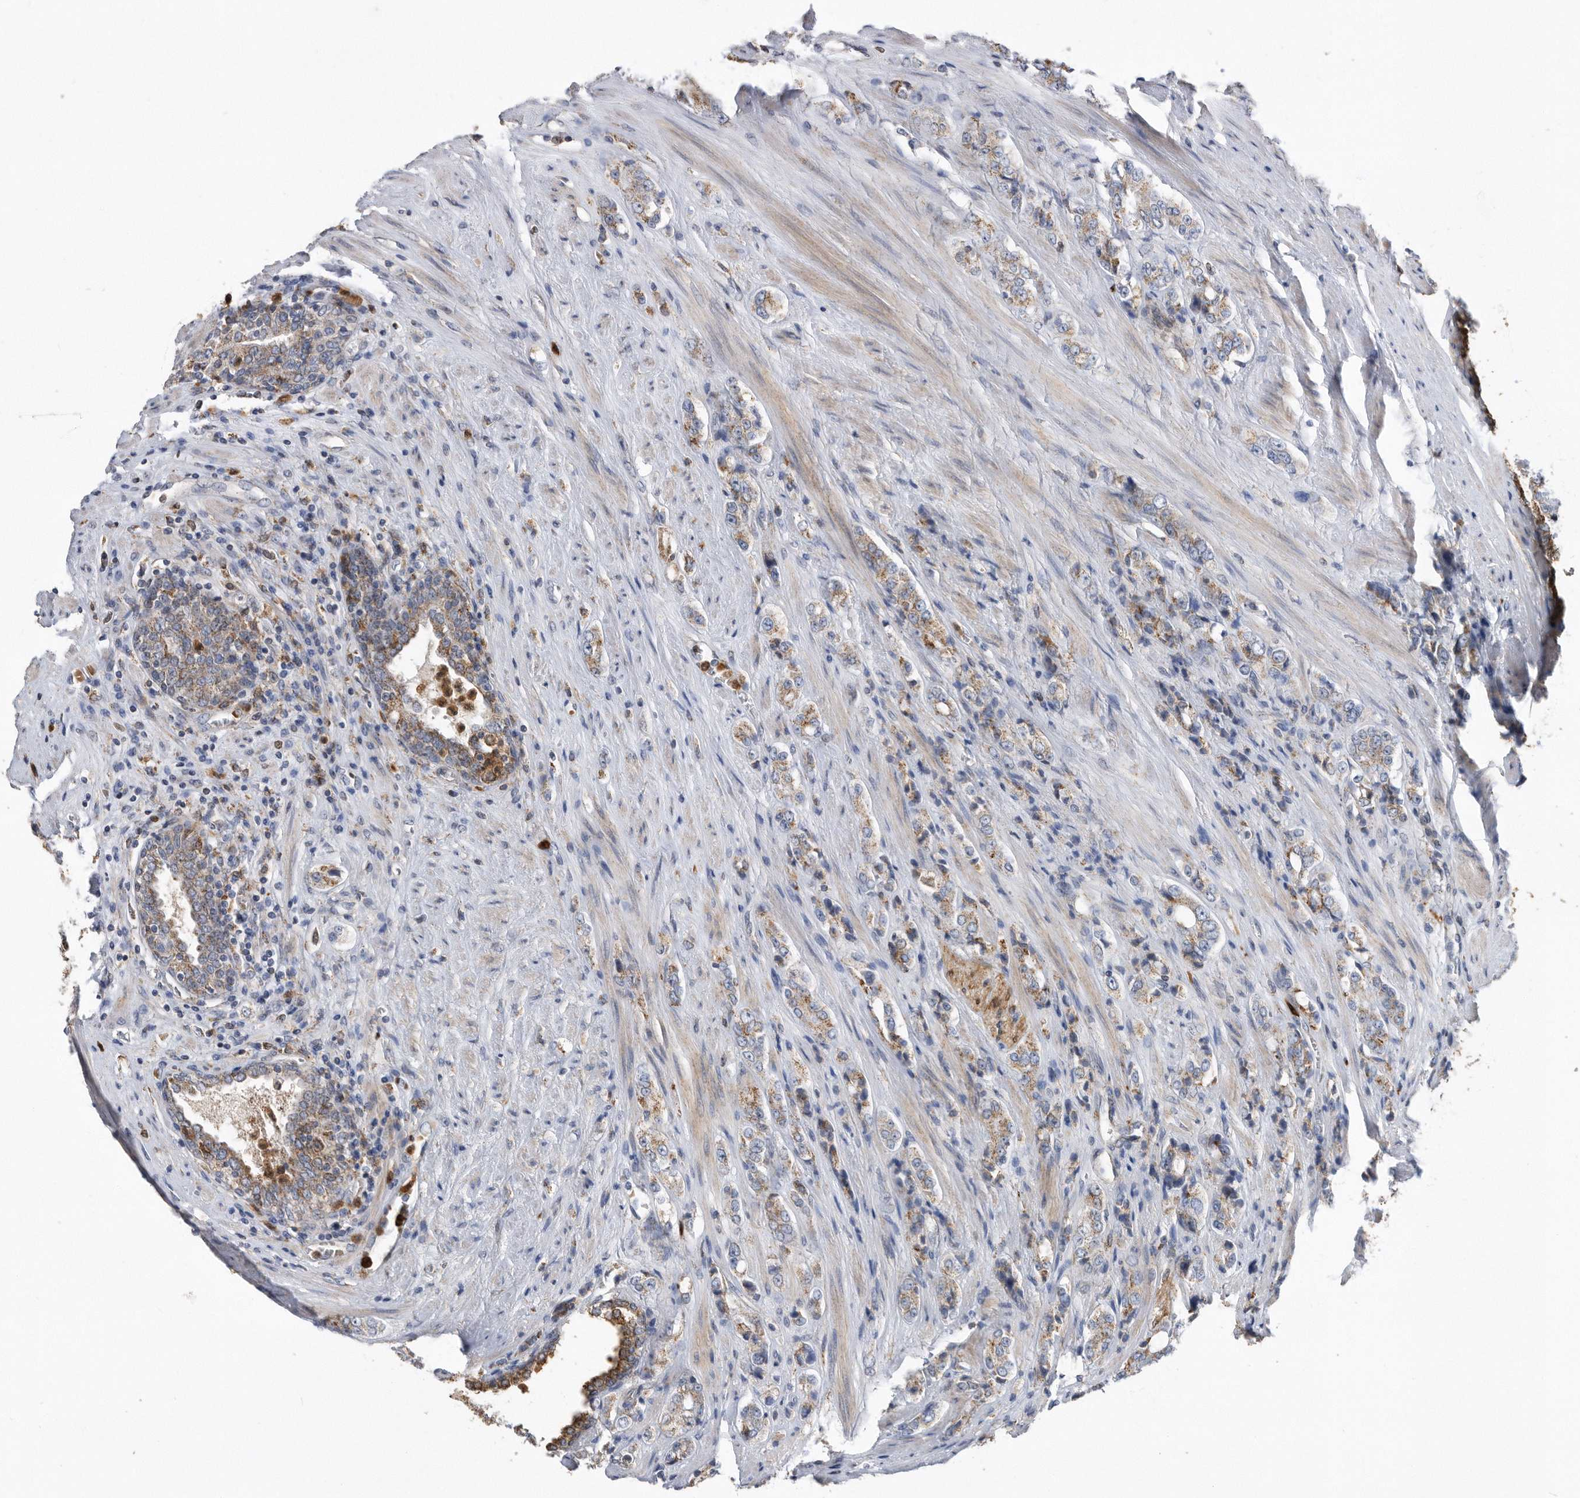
{"staining": {"intensity": "moderate", "quantity": ">75%", "location": "cytoplasmic/membranous"}, "tissue": "prostate cancer", "cell_type": "Tumor cells", "image_type": "cancer", "snomed": [{"axis": "morphology", "description": "Adenocarcinoma, High grade"}, {"axis": "topography", "description": "Prostate"}], "caption": "IHC image of neoplastic tissue: prostate cancer stained using immunohistochemistry displays medium levels of moderate protein expression localized specifically in the cytoplasmic/membranous of tumor cells, appearing as a cytoplasmic/membranous brown color.", "gene": "CRISPLD2", "patient": {"sex": "male", "age": 61}}